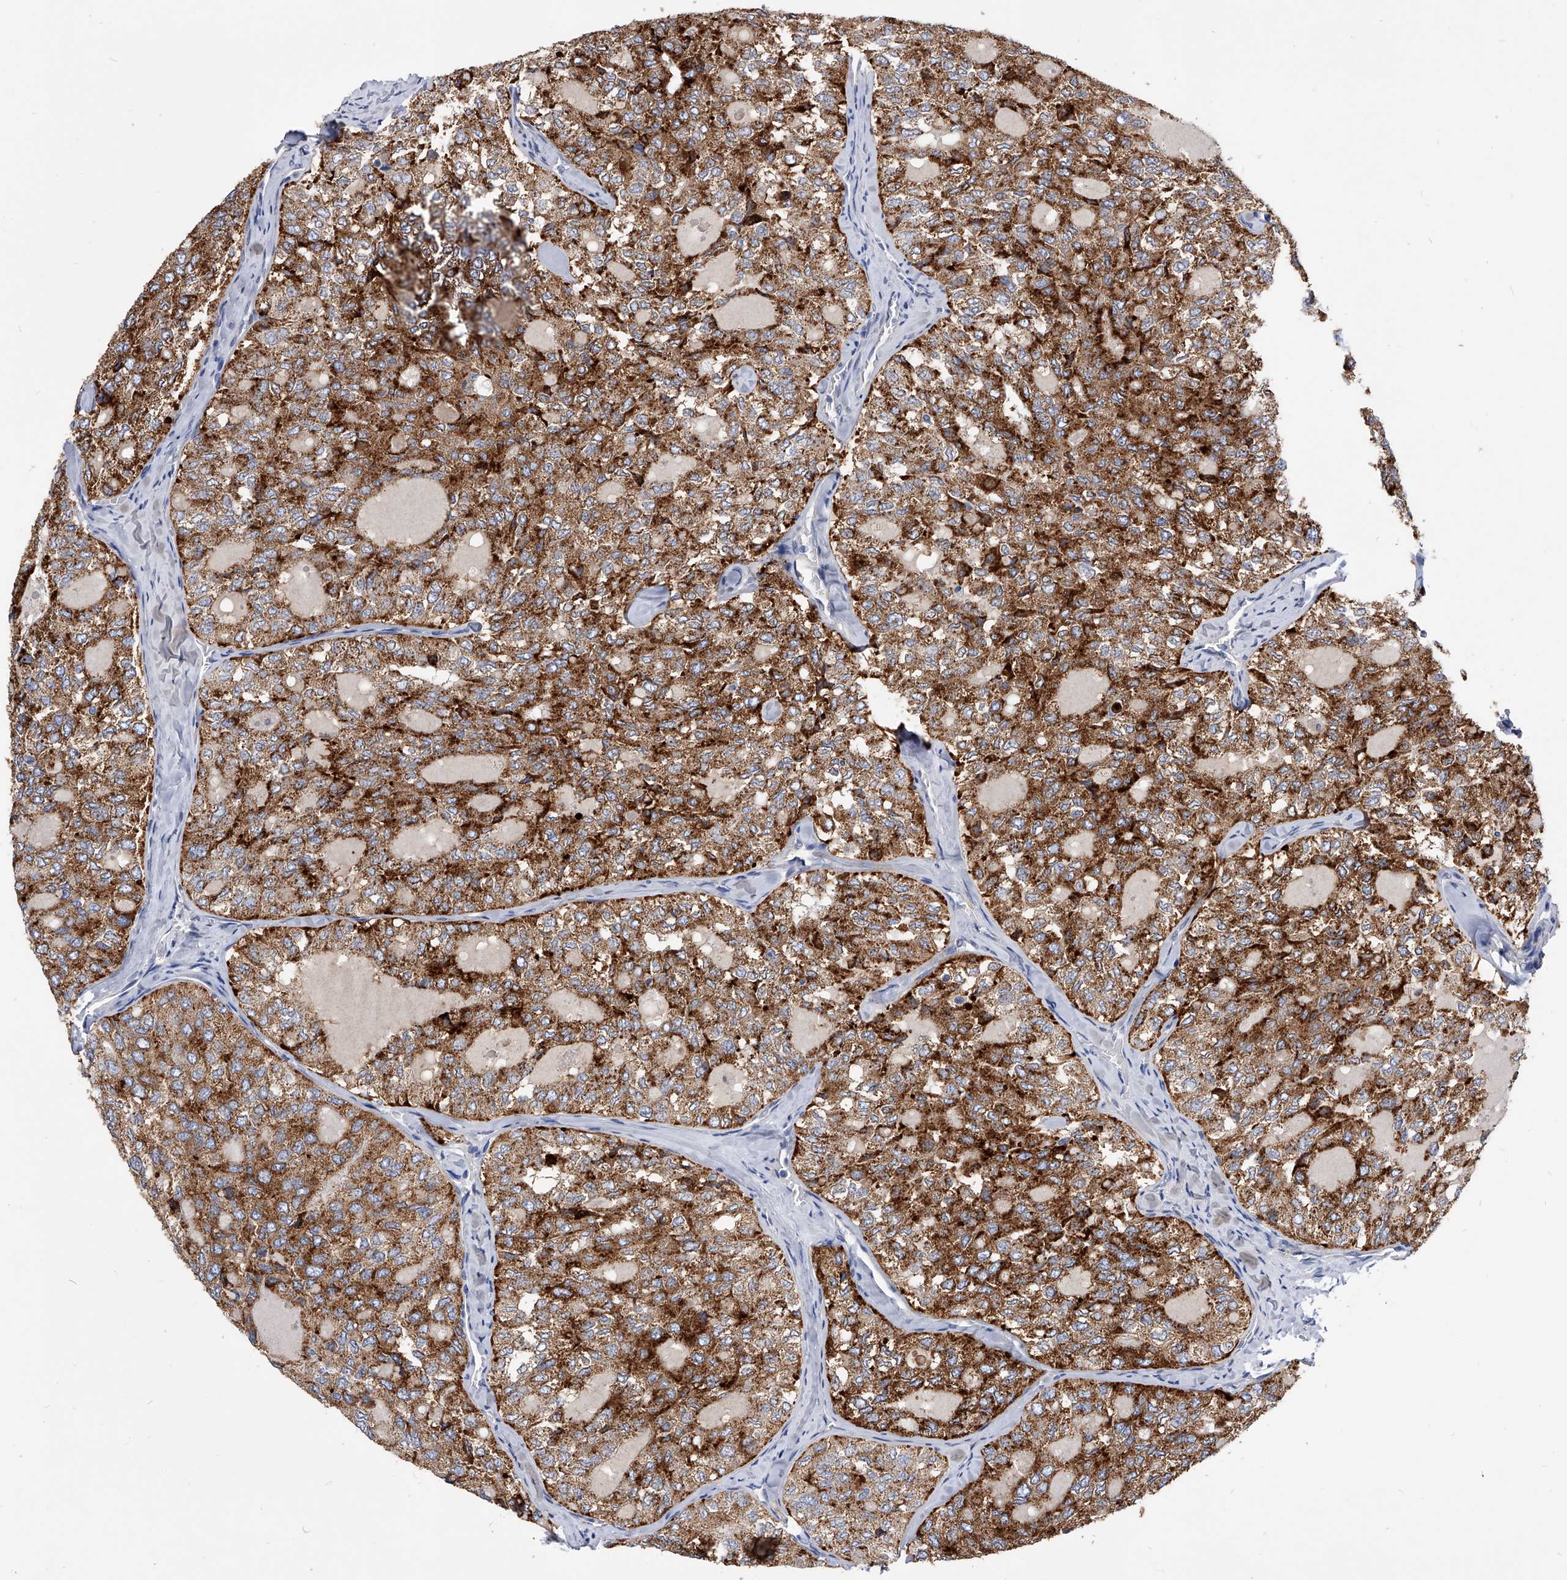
{"staining": {"intensity": "strong", "quantity": ">75%", "location": "cytoplasmic/membranous"}, "tissue": "thyroid cancer", "cell_type": "Tumor cells", "image_type": "cancer", "snomed": [{"axis": "morphology", "description": "Follicular adenoma carcinoma, NOS"}, {"axis": "topography", "description": "Thyroid gland"}], "caption": "Protein staining exhibits strong cytoplasmic/membranous staining in about >75% of tumor cells in follicular adenoma carcinoma (thyroid).", "gene": "ZNF529", "patient": {"sex": "male", "age": 75}}